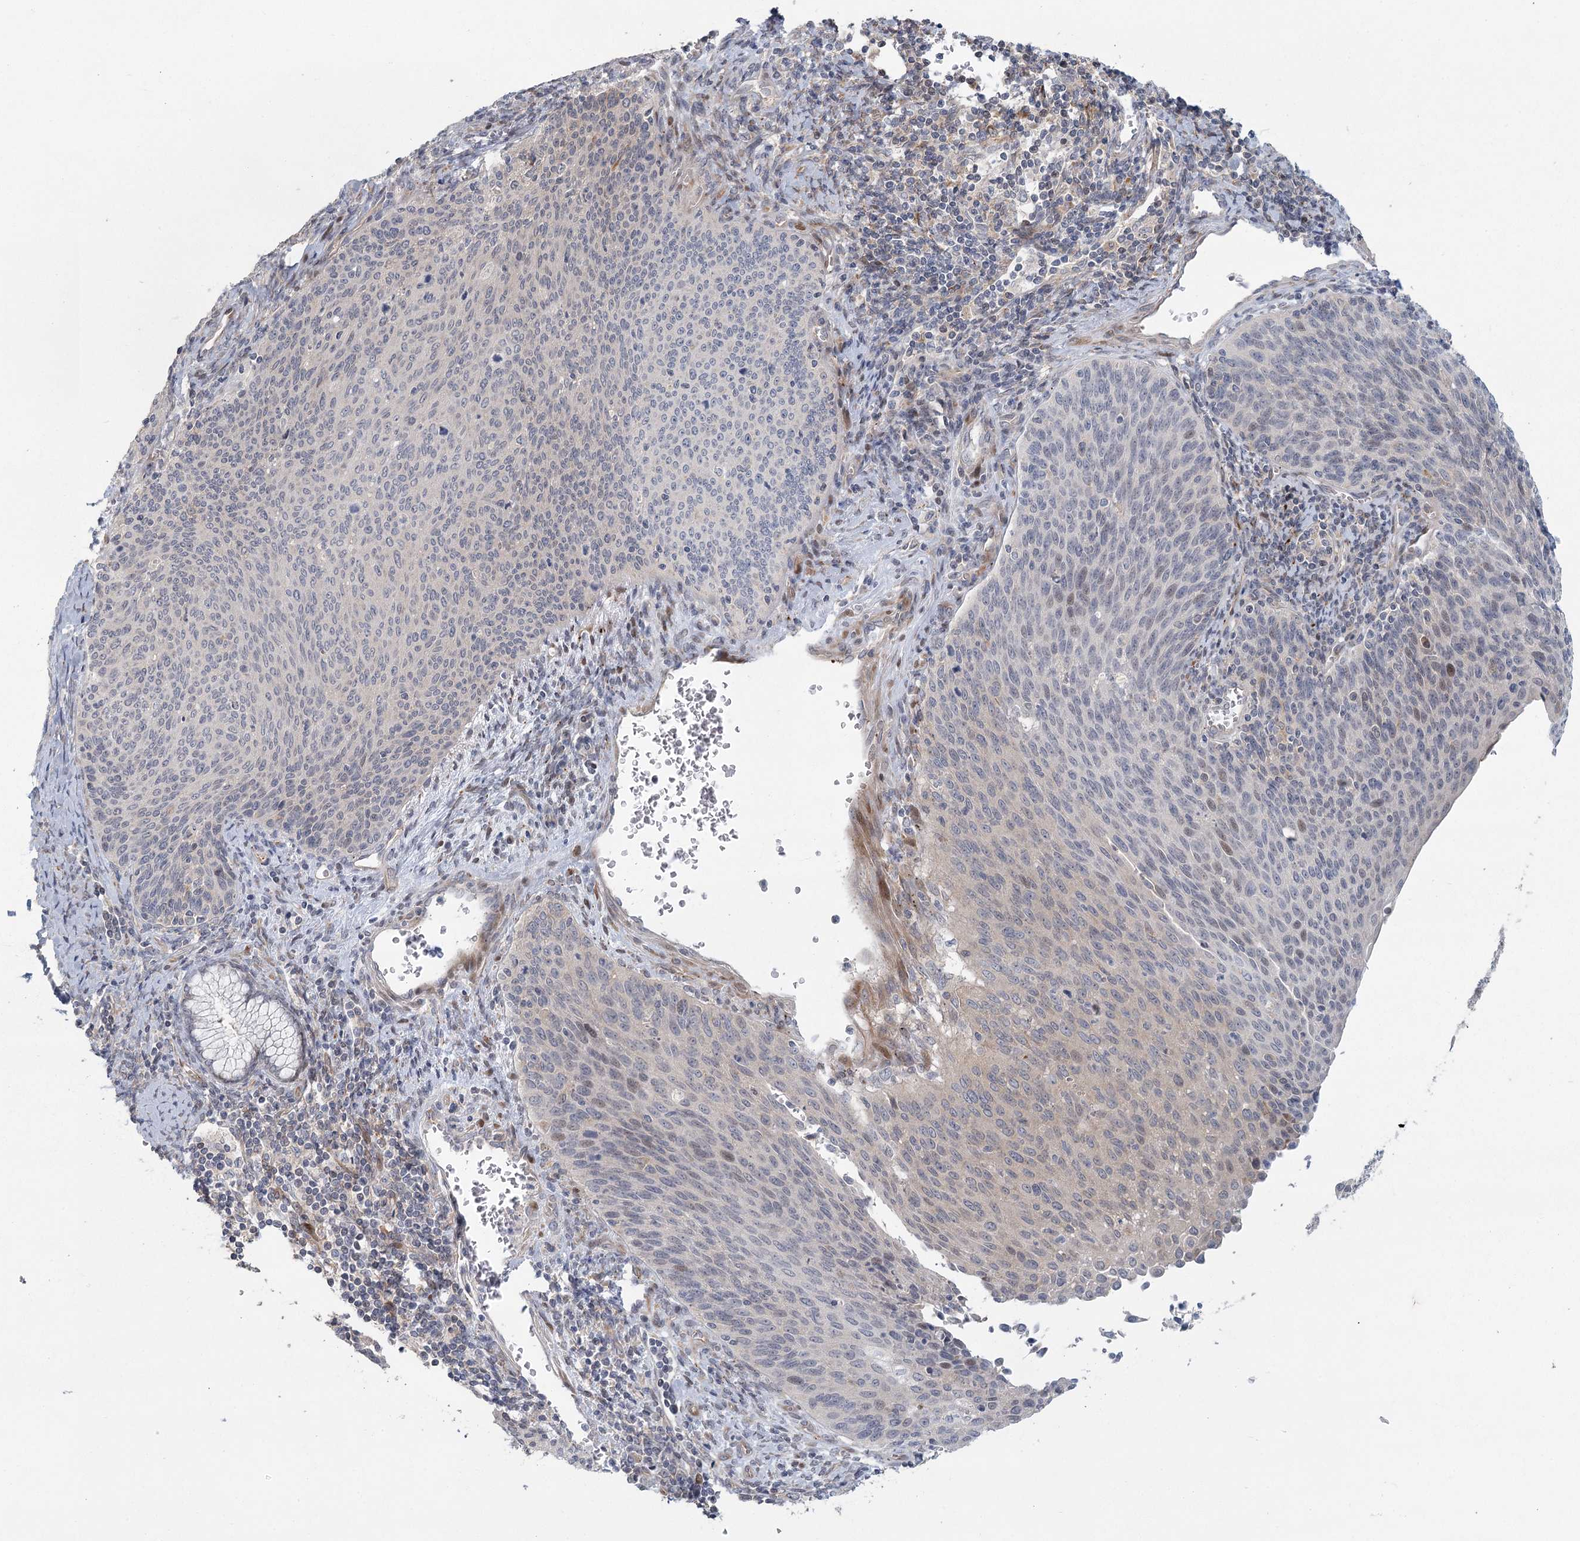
{"staining": {"intensity": "weak", "quantity": "<25%", "location": "cytoplasmic/membranous,nuclear"}, "tissue": "cervical cancer", "cell_type": "Tumor cells", "image_type": "cancer", "snomed": [{"axis": "morphology", "description": "Squamous cell carcinoma, NOS"}, {"axis": "topography", "description": "Cervix"}], "caption": "IHC micrograph of cervical cancer stained for a protein (brown), which reveals no expression in tumor cells.", "gene": "FAM110C", "patient": {"sex": "female", "age": 55}}